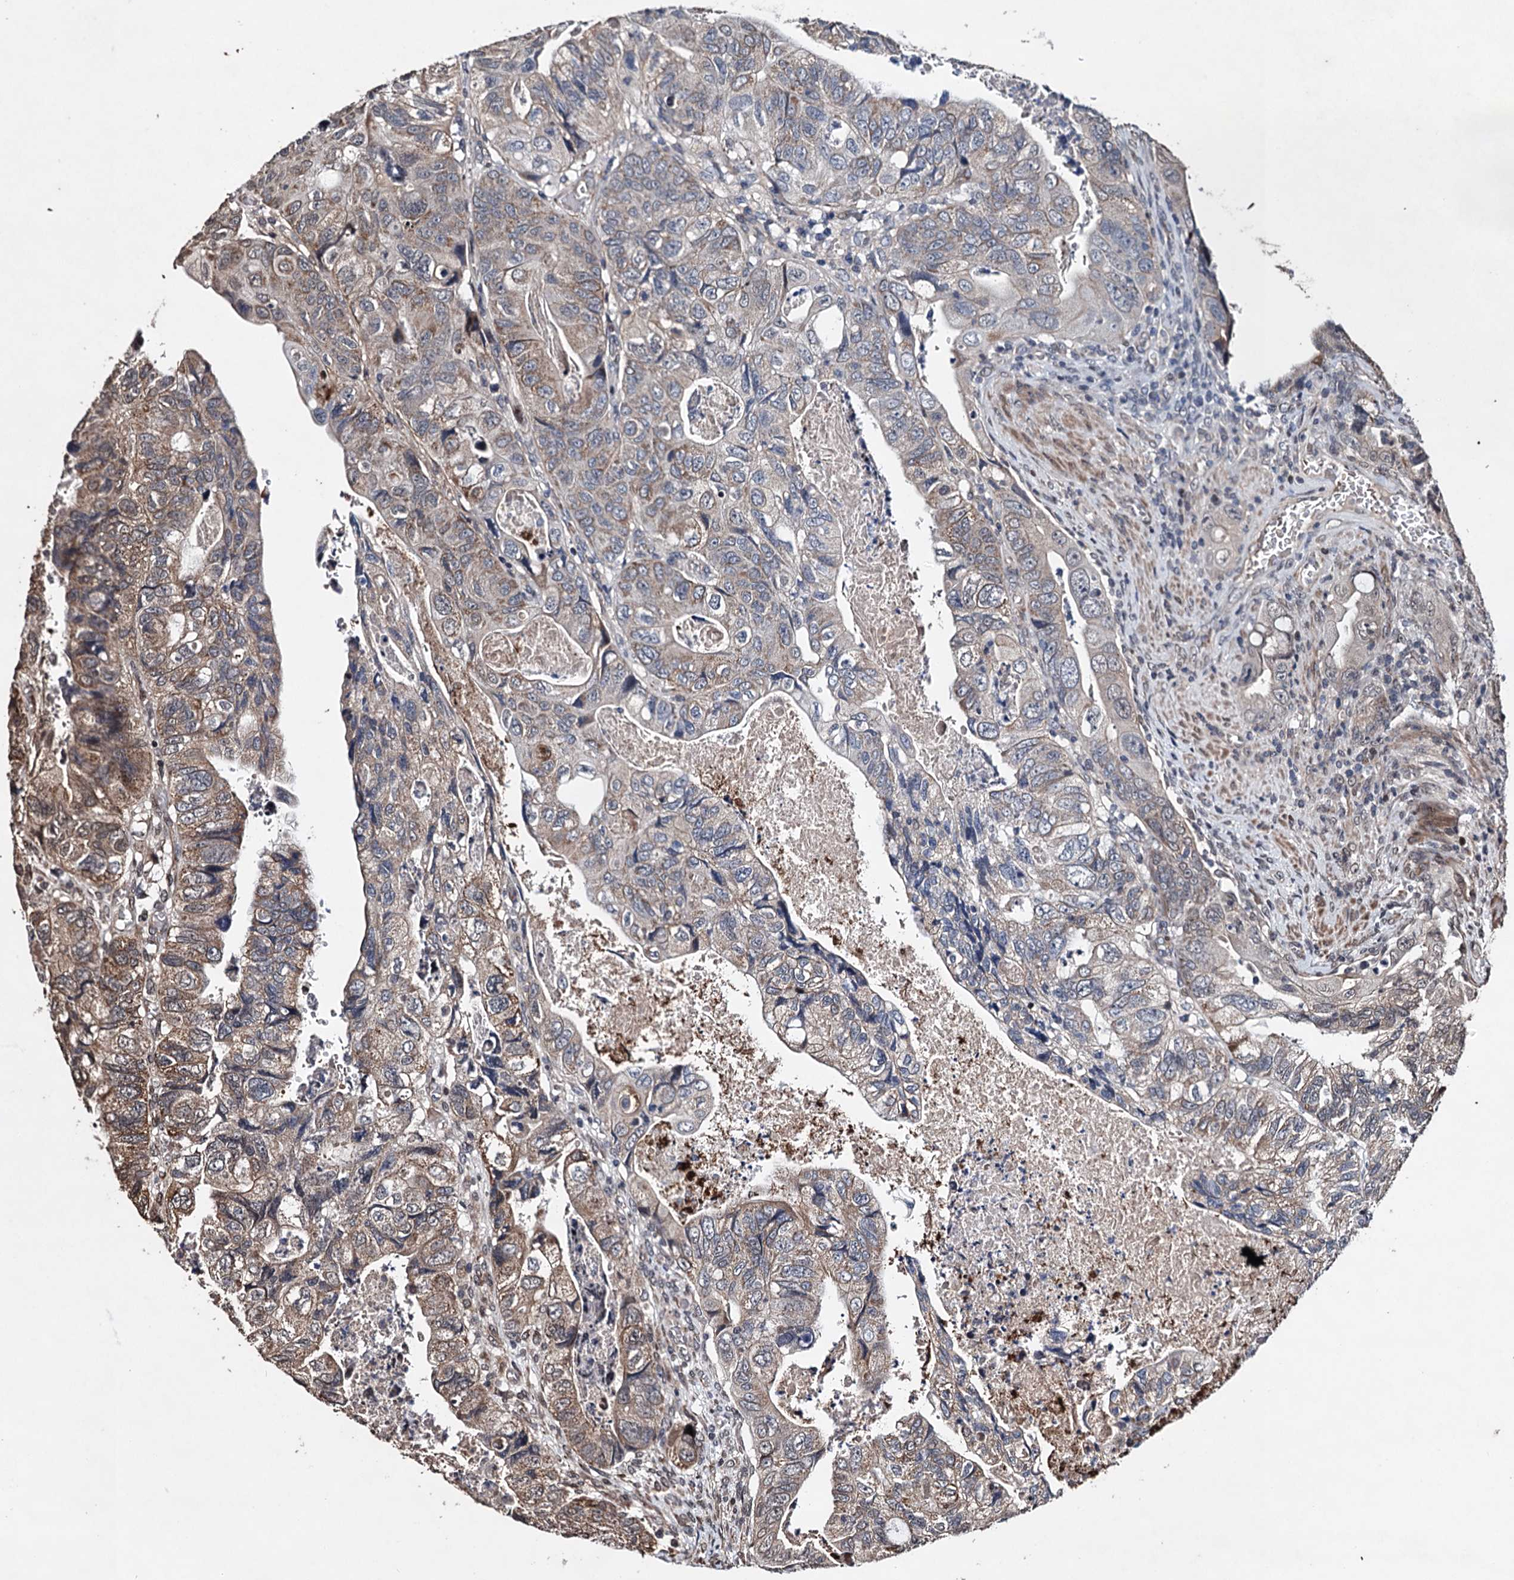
{"staining": {"intensity": "moderate", "quantity": "<25%", "location": "cytoplasmic/membranous"}, "tissue": "colorectal cancer", "cell_type": "Tumor cells", "image_type": "cancer", "snomed": [{"axis": "morphology", "description": "Adenocarcinoma, NOS"}, {"axis": "topography", "description": "Rectum"}], "caption": "High-power microscopy captured an immunohistochemistry (IHC) histopathology image of colorectal adenocarcinoma, revealing moderate cytoplasmic/membranous staining in approximately <25% of tumor cells.", "gene": "EYA4", "patient": {"sex": "male", "age": 63}}